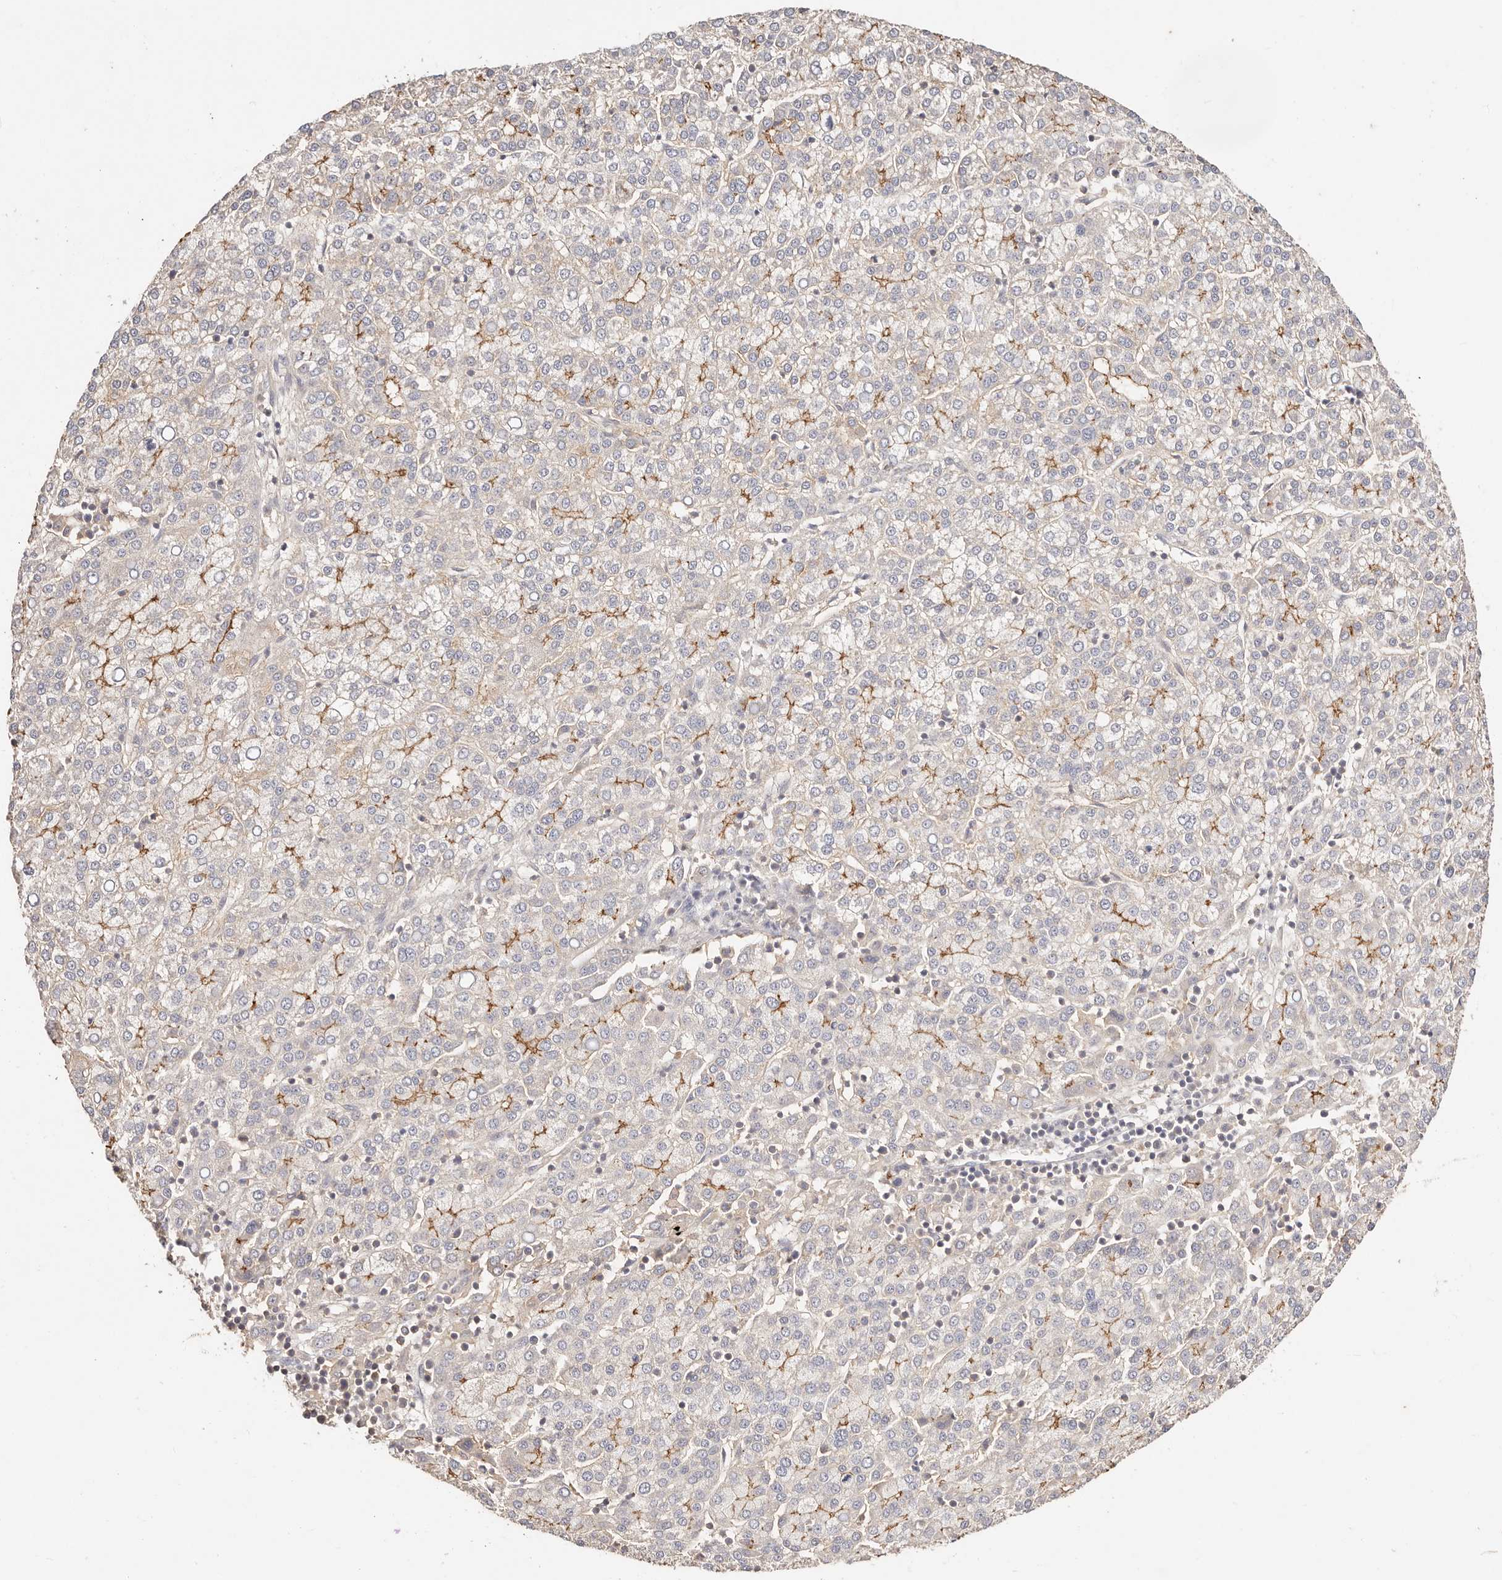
{"staining": {"intensity": "moderate", "quantity": "<25%", "location": "cytoplasmic/membranous"}, "tissue": "liver cancer", "cell_type": "Tumor cells", "image_type": "cancer", "snomed": [{"axis": "morphology", "description": "Carcinoma, Hepatocellular, NOS"}, {"axis": "topography", "description": "Liver"}], "caption": "A brown stain shows moderate cytoplasmic/membranous positivity of a protein in liver cancer (hepatocellular carcinoma) tumor cells. The protein is stained brown, and the nuclei are stained in blue (DAB IHC with brightfield microscopy, high magnification).", "gene": "CXADR", "patient": {"sex": "female", "age": 58}}